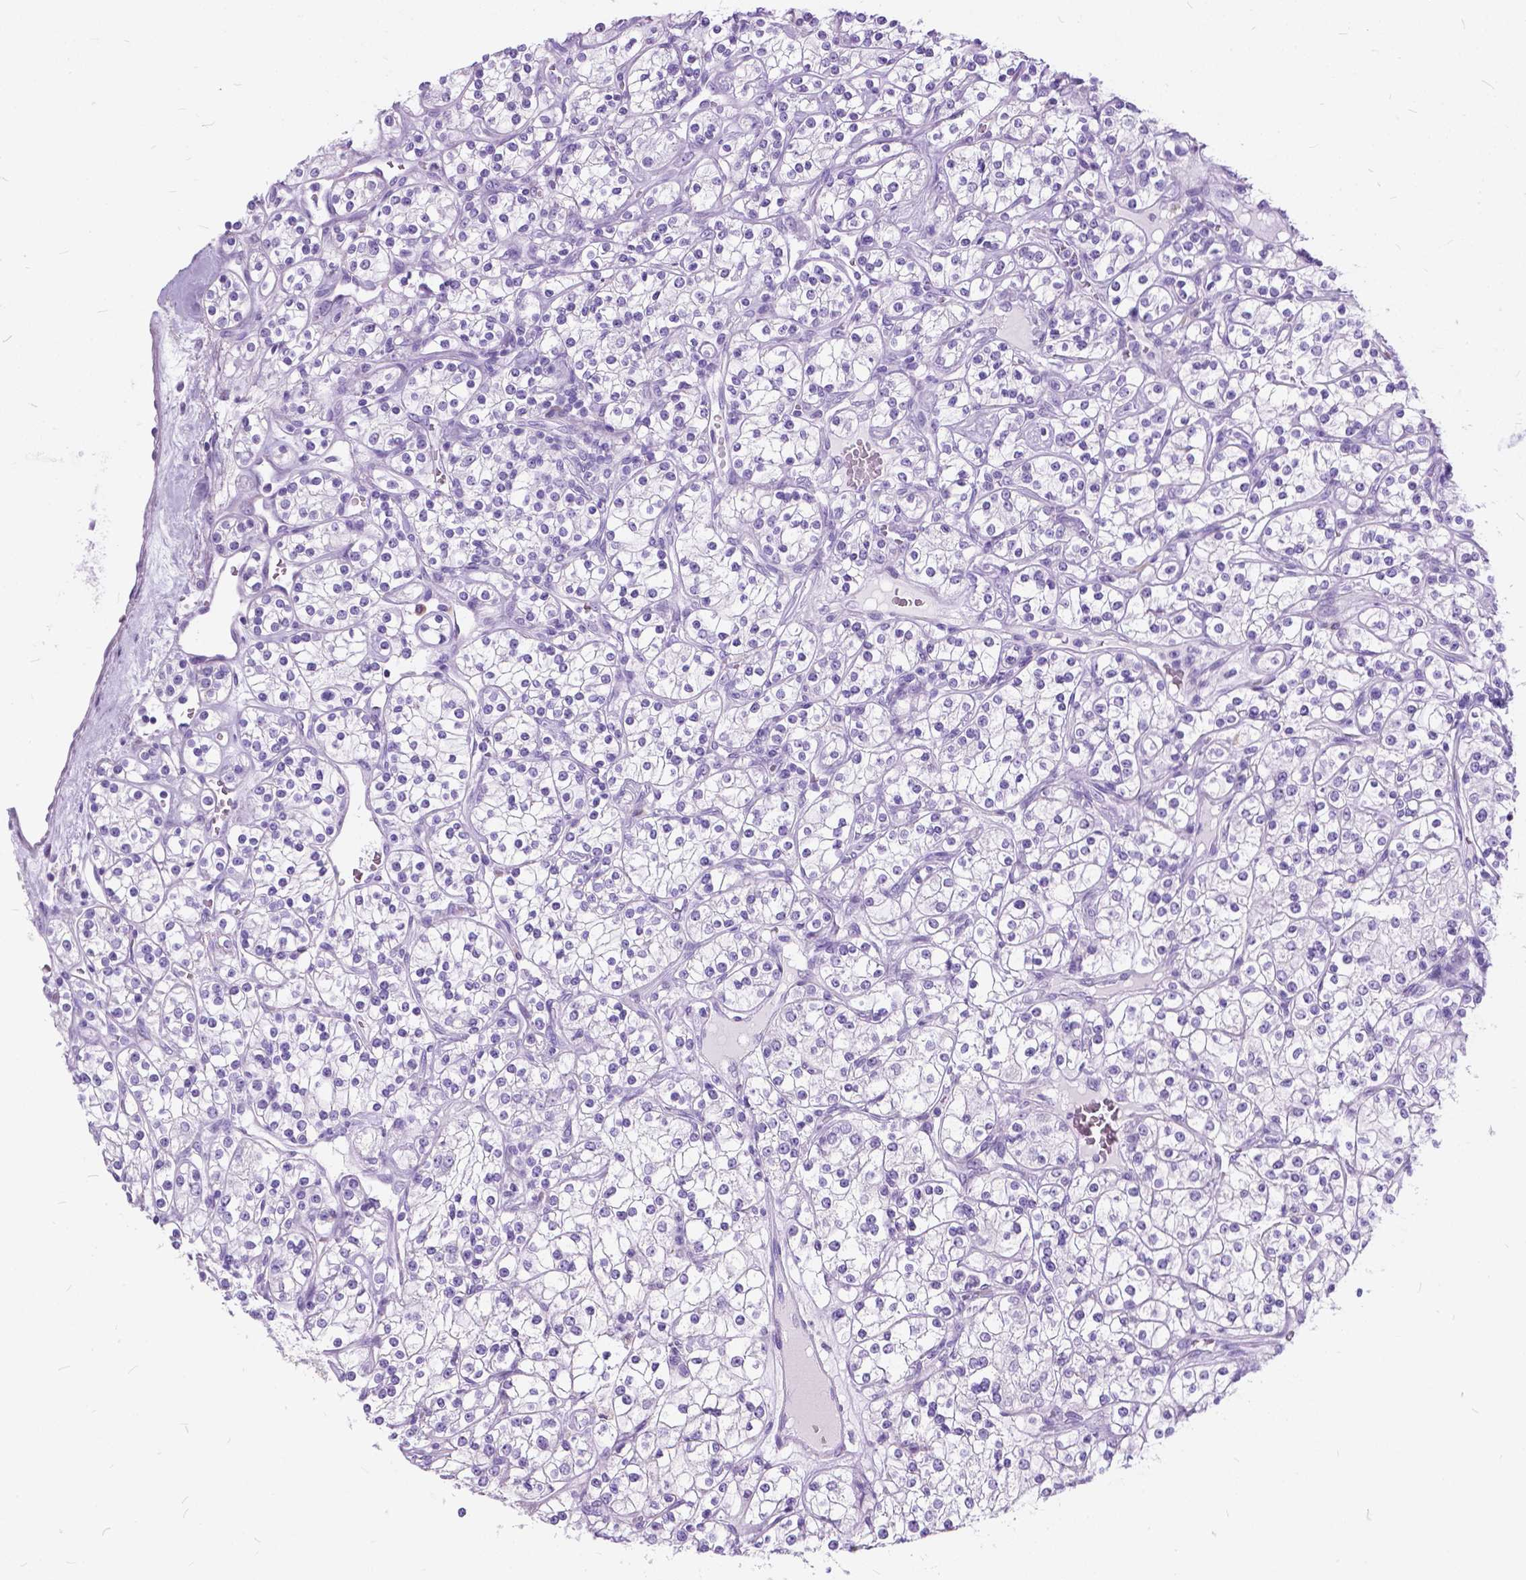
{"staining": {"intensity": "negative", "quantity": "none", "location": "none"}, "tissue": "renal cancer", "cell_type": "Tumor cells", "image_type": "cancer", "snomed": [{"axis": "morphology", "description": "Adenocarcinoma, NOS"}, {"axis": "topography", "description": "Kidney"}], "caption": "Tumor cells are negative for protein expression in human renal cancer (adenocarcinoma). (DAB (3,3'-diaminobenzidine) IHC with hematoxylin counter stain).", "gene": "BSND", "patient": {"sex": "male", "age": 77}}